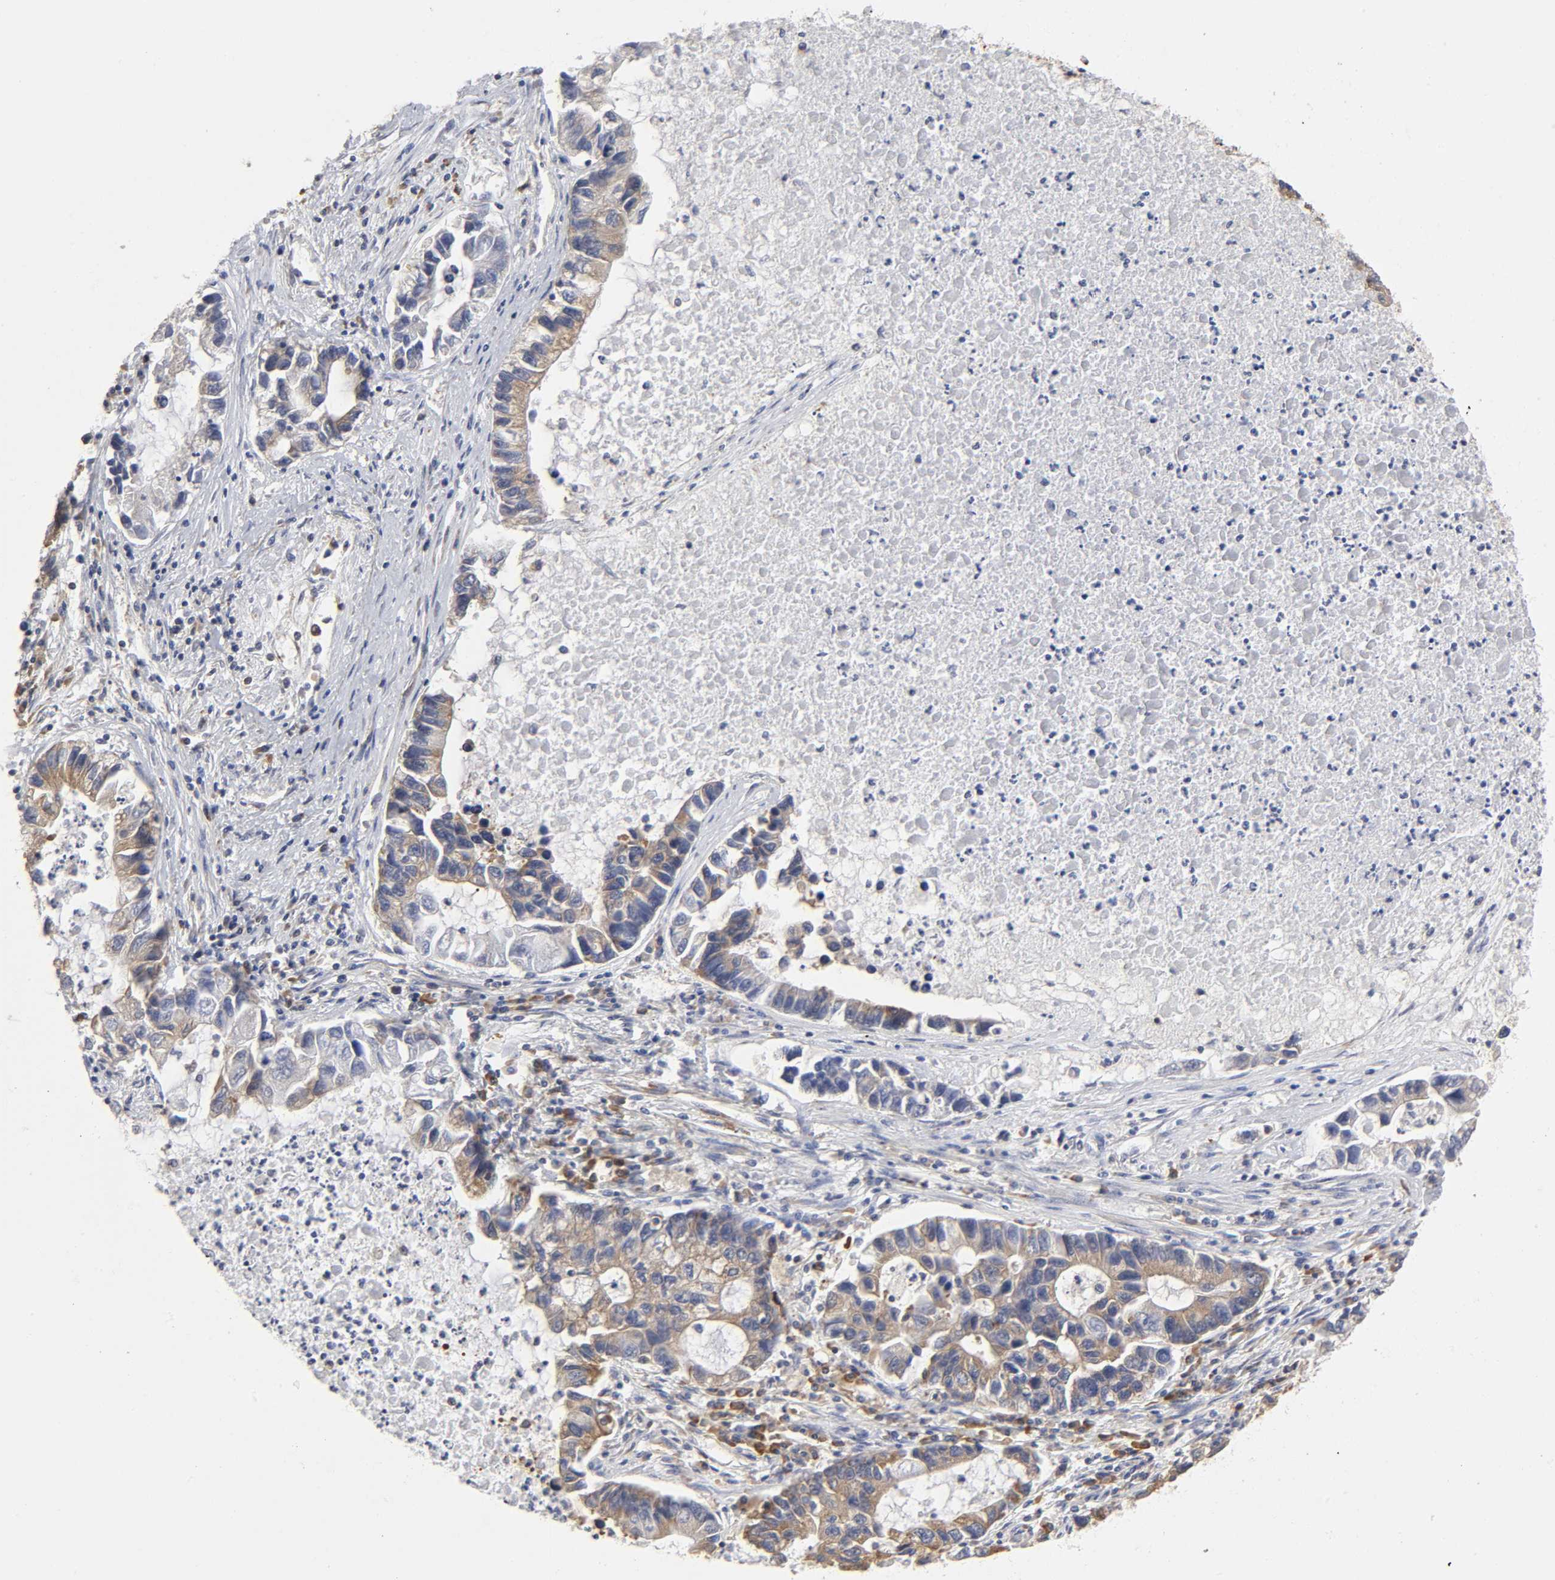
{"staining": {"intensity": "moderate", "quantity": ">75%", "location": "cytoplasmic/membranous"}, "tissue": "lung cancer", "cell_type": "Tumor cells", "image_type": "cancer", "snomed": [{"axis": "morphology", "description": "Adenocarcinoma, NOS"}, {"axis": "topography", "description": "Lung"}], "caption": "Protein expression analysis of human lung adenocarcinoma reveals moderate cytoplasmic/membranous positivity in approximately >75% of tumor cells. The protein of interest is stained brown, and the nuclei are stained in blue (DAB (3,3'-diaminobenzidine) IHC with brightfield microscopy, high magnification).", "gene": "RPL14", "patient": {"sex": "female", "age": 51}}